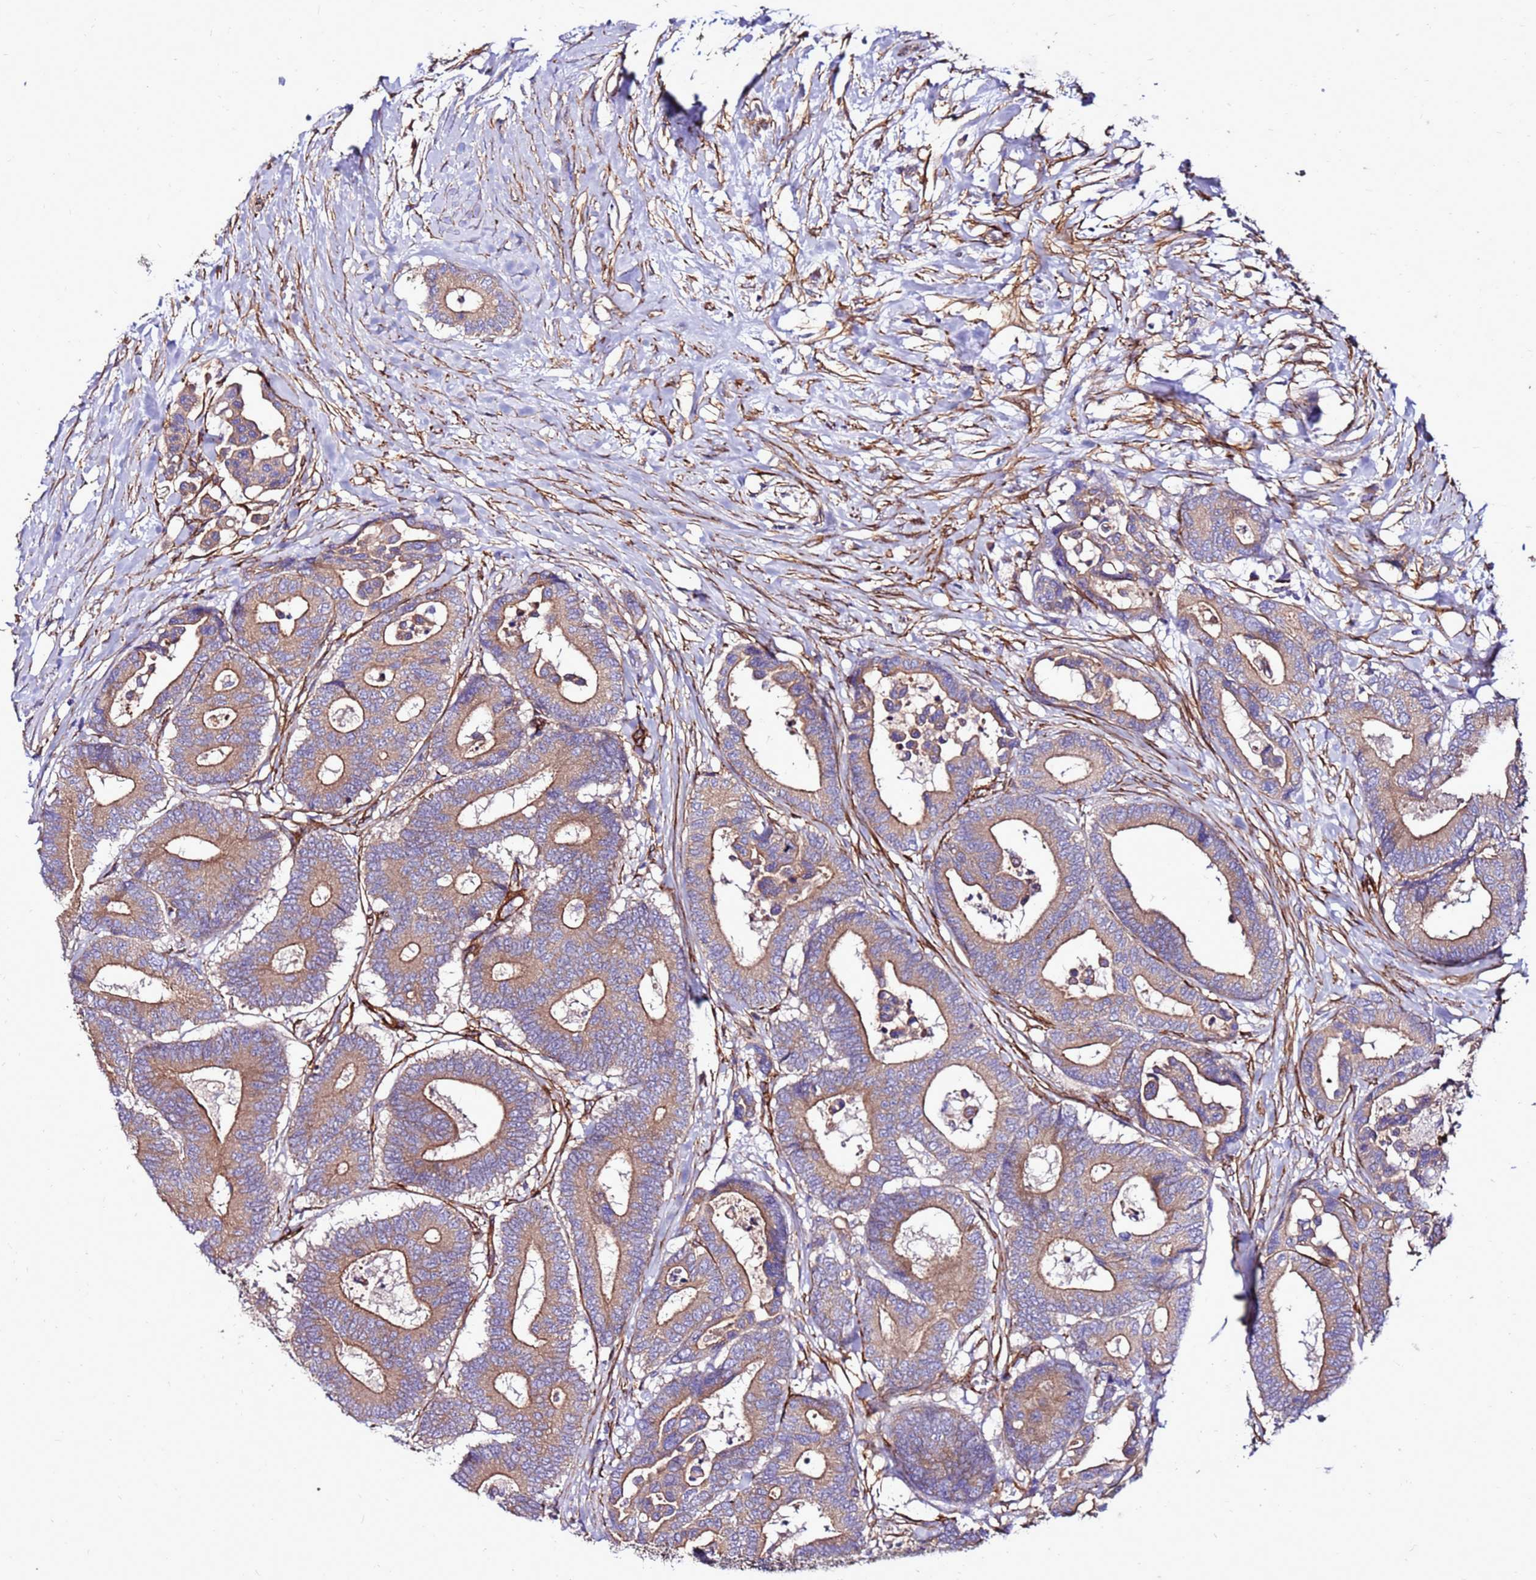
{"staining": {"intensity": "moderate", "quantity": ">75%", "location": "cytoplasmic/membranous"}, "tissue": "colorectal cancer", "cell_type": "Tumor cells", "image_type": "cancer", "snomed": [{"axis": "morphology", "description": "Normal tissue, NOS"}, {"axis": "morphology", "description": "Adenocarcinoma, NOS"}, {"axis": "topography", "description": "Colon"}], "caption": "Immunohistochemistry image of neoplastic tissue: human adenocarcinoma (colorectal) stained using immunohistochemistry (IHC) shows medium levels of moderate protein expression localized specifically in the cytoplasmic/membranous of tumor cells, appearing as a cytoplasmic/membranous brown color.", "gene": "EI24", "patient": {"sex": "male", "age": 82}}